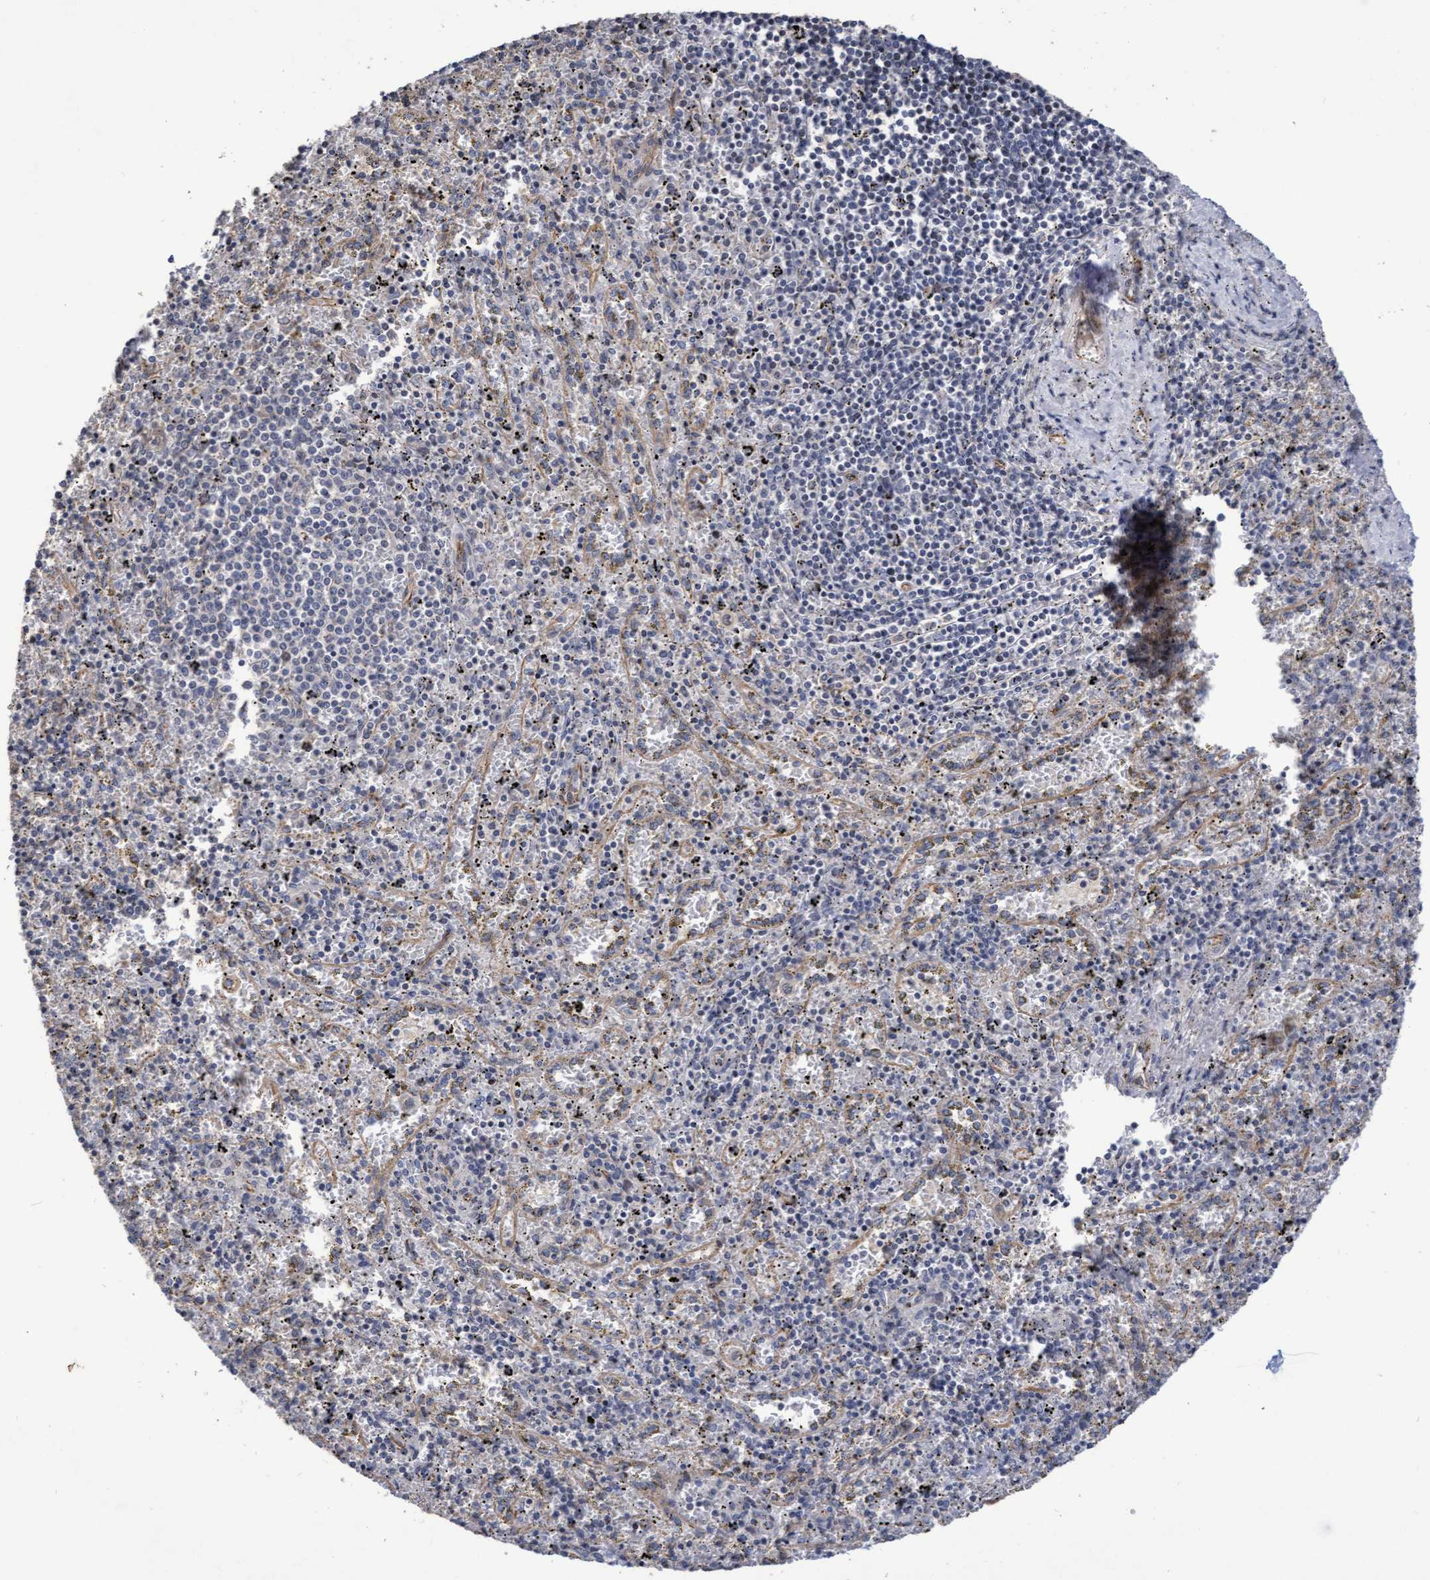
{"staining": {"intensity": "negative", "quantity": "none", "location": "none"}, "tissue": "spleen", "cell_type": "Cells in red pulp", "image_type": "normal", "snomed": [{"axis": "morphology", "description": "Normal tissue, NOS"}, {"axis": "topography", "description": "Spleen"}], "caption": "A high-resolution histopathology image shows immunohistochemistry staining of normal spleen, which displays no significant staining in cells in red pulp.", "gene": "KRT24", "patient": {"sex": "male", "age": 11}}